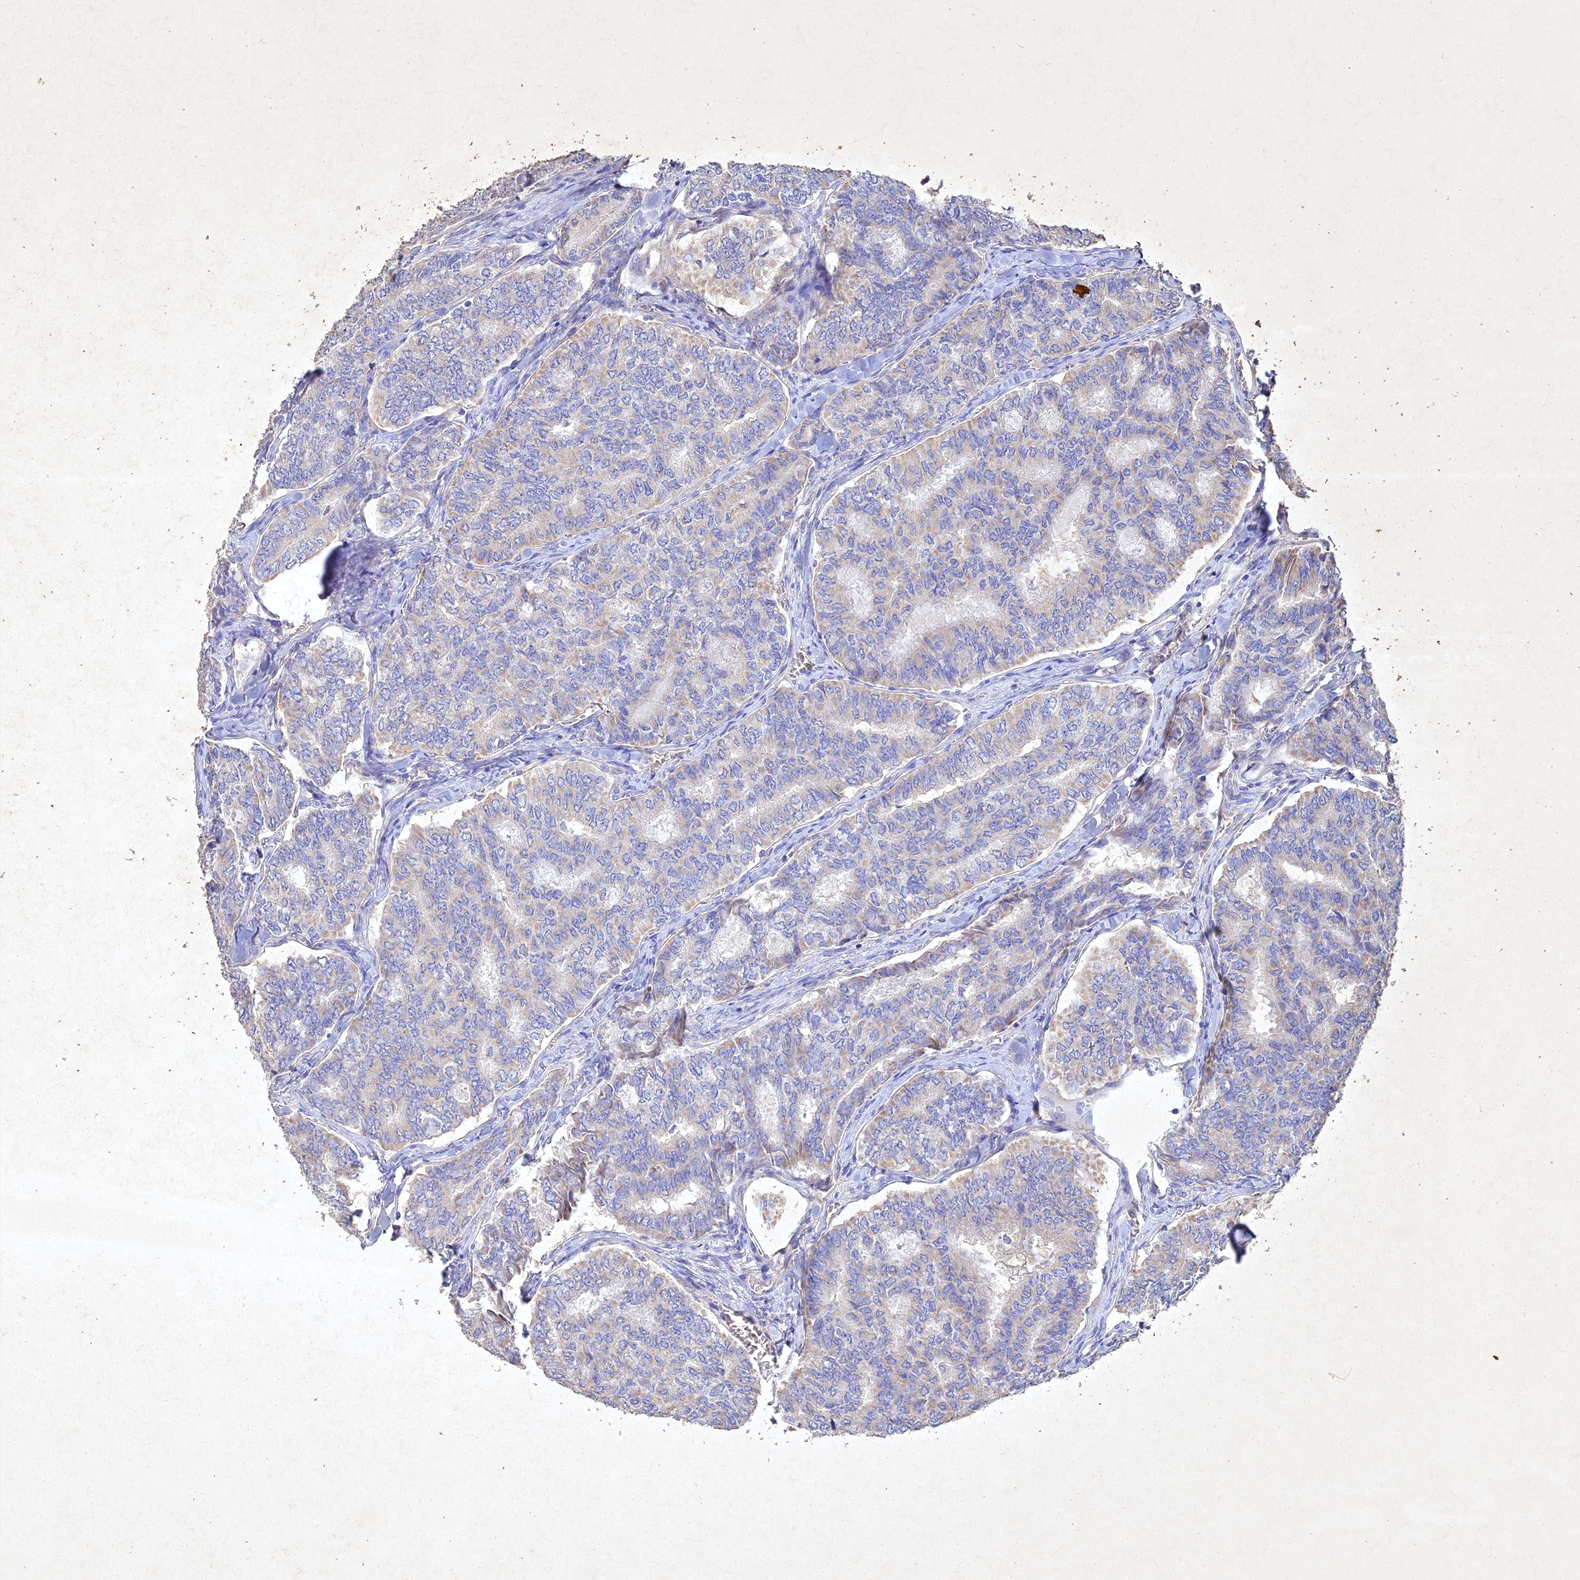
{"staining": {"intensity": "negative", "quantity": "none", "location": "none"}, "tissue": "thyroid cancer", "cell_type": "Tumor cells", "image_type": "cancer", "snomed": [{"axis": "morphology", "description": "Papillary adenocarcinoma, NOS"}, {"axis": "topography", "description": "Thyroid gland"}], "caption": "Immunohistochemical staining of papillary adenocarcinoma (thyroid) demonstrates no significant staining in tumor cells.", "gene": "NDUFV1", "patient": {"sex": "female", "age": 35}}